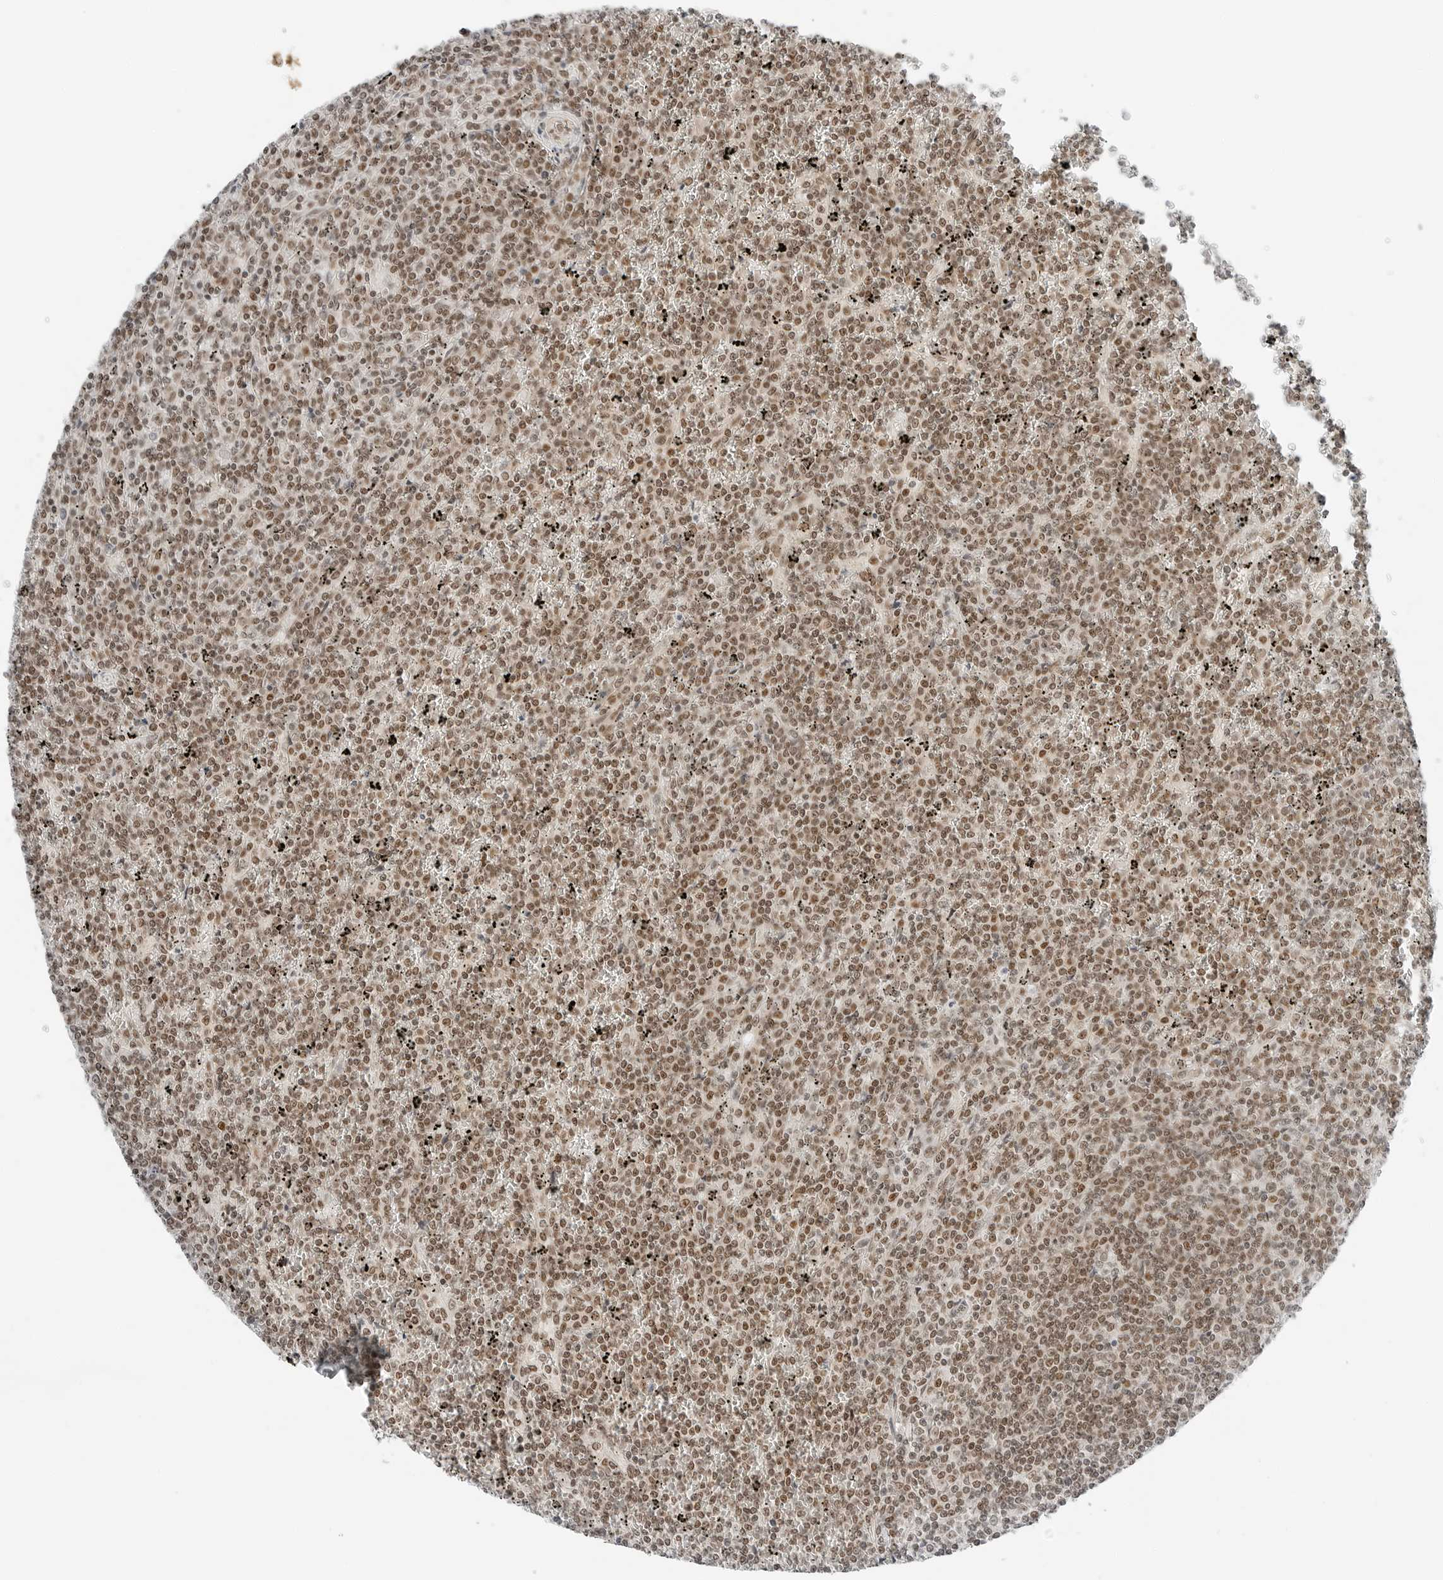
{"staining": {"intensity": "moderate", "quantity": ">75%", "location": "nuclear"}, "tissue": "lymphoma", "cell_type": "Tumor cells", "image_type": "cancer", "snomed": [{"axis": "morphology", "description": "Malignant lymphoma, non-Hodgkin's type, Low grade"}, {"axis": "topography", "description": "Spleen"}], "caption": "High-power microscopy captured an immunohistochemistry image of lymphoma, revealing moderate nuclear staining in about >75% of tumor cells.", "gene": "CRTC2", "patient": {"sex": "female", "age": 19}}